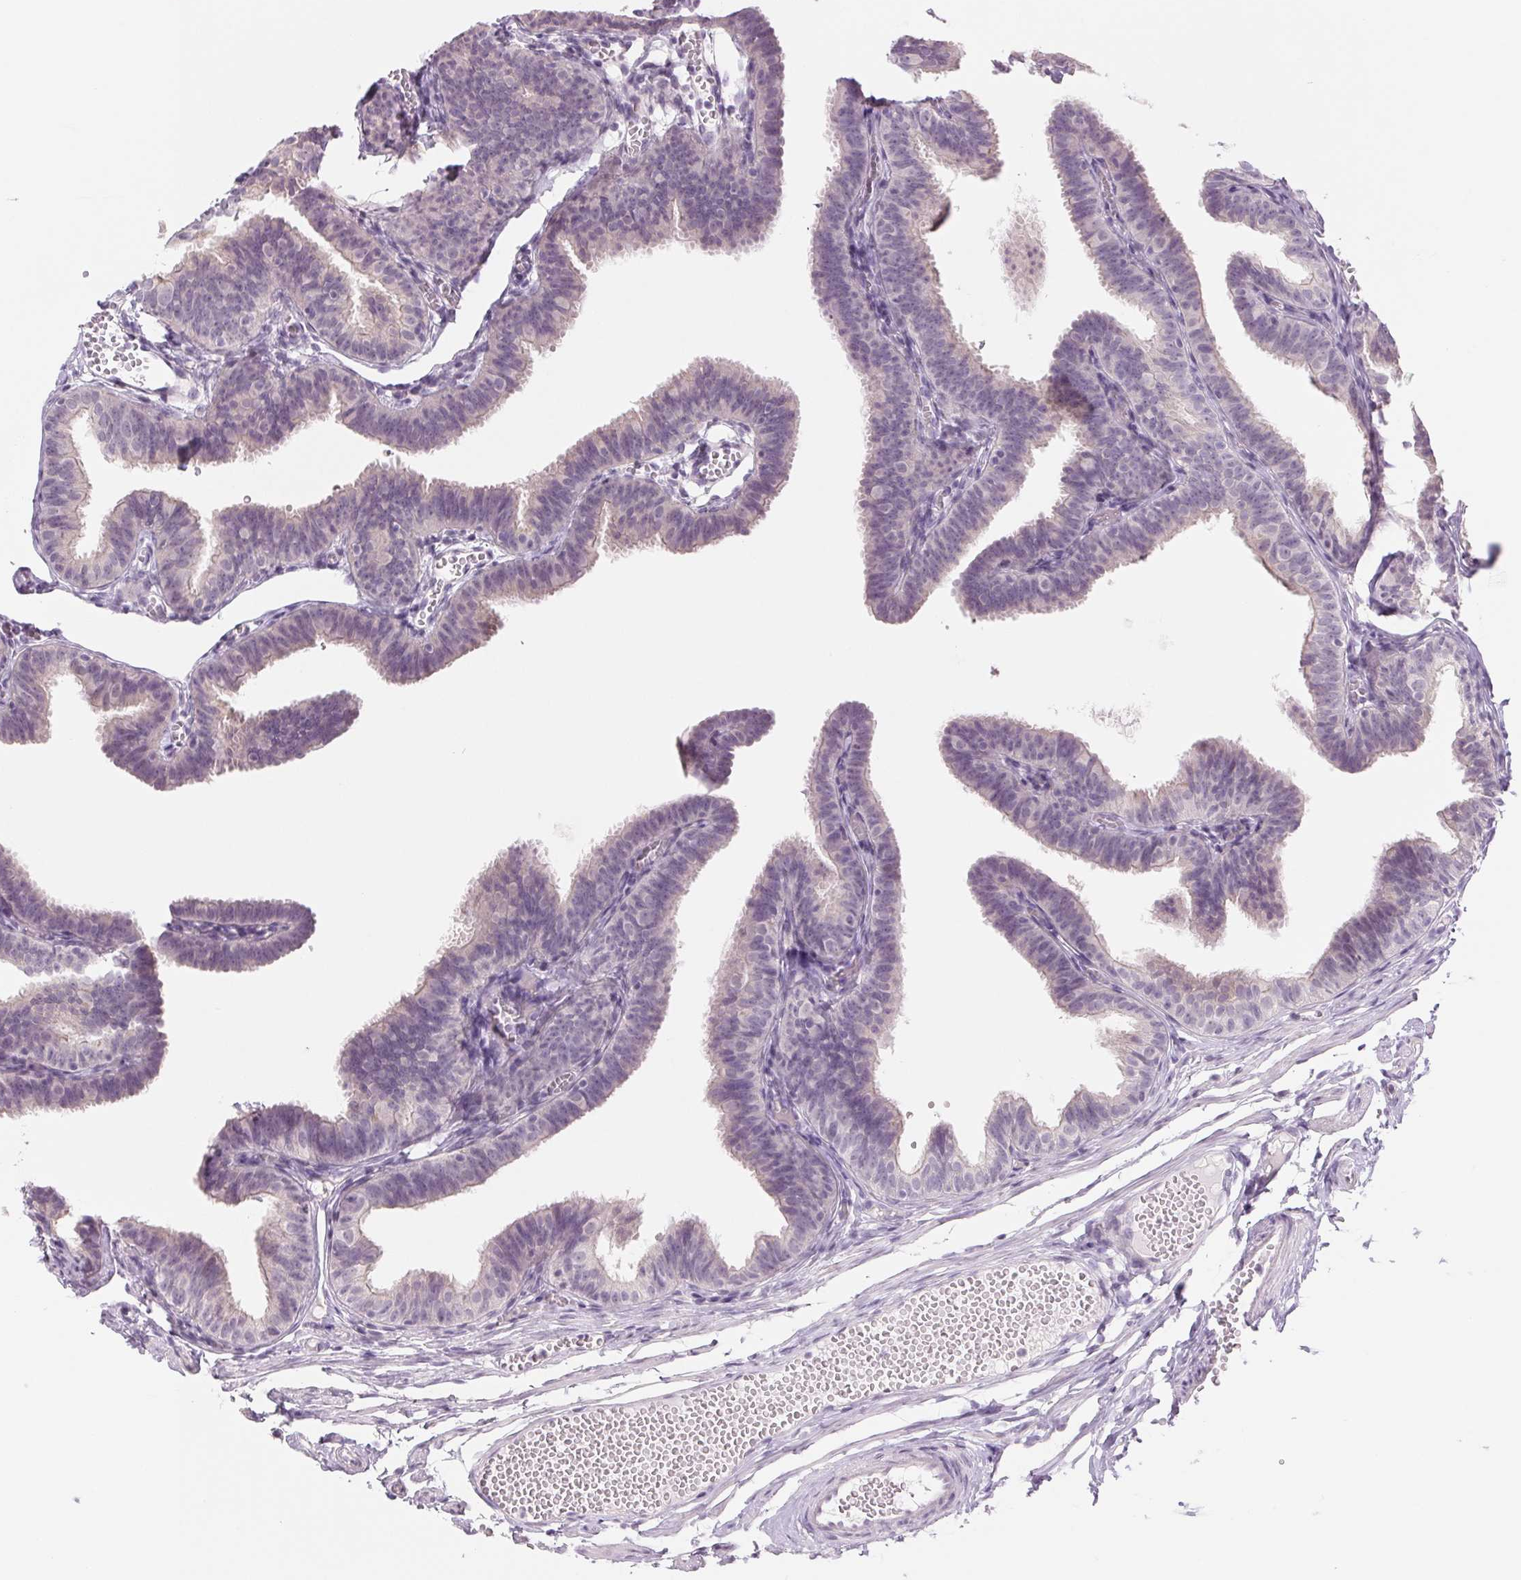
{"staining": {"intensity": "negative", "quantity": "none", "location": "none"}, "tissue": "fallopian tube", "cell_type": "Glandular cells", "image_type": "normal", "snomed": [{"axis": "morphology", "description": "Normal tissue, NOS"}, {"axis": "topography", "description": "Fallopian tube"}], "caption": "Photomicrograph shows no significant protein expression in glandular cells of benign fallopian tube. The staining was performed using DAB to visualize the protein expression in brown, while the nuclei were stained in blue with hematoxylin (Magnification: 20x).", "gene": "CCDC168", "patient": {"sex": "female", "age": 25}}